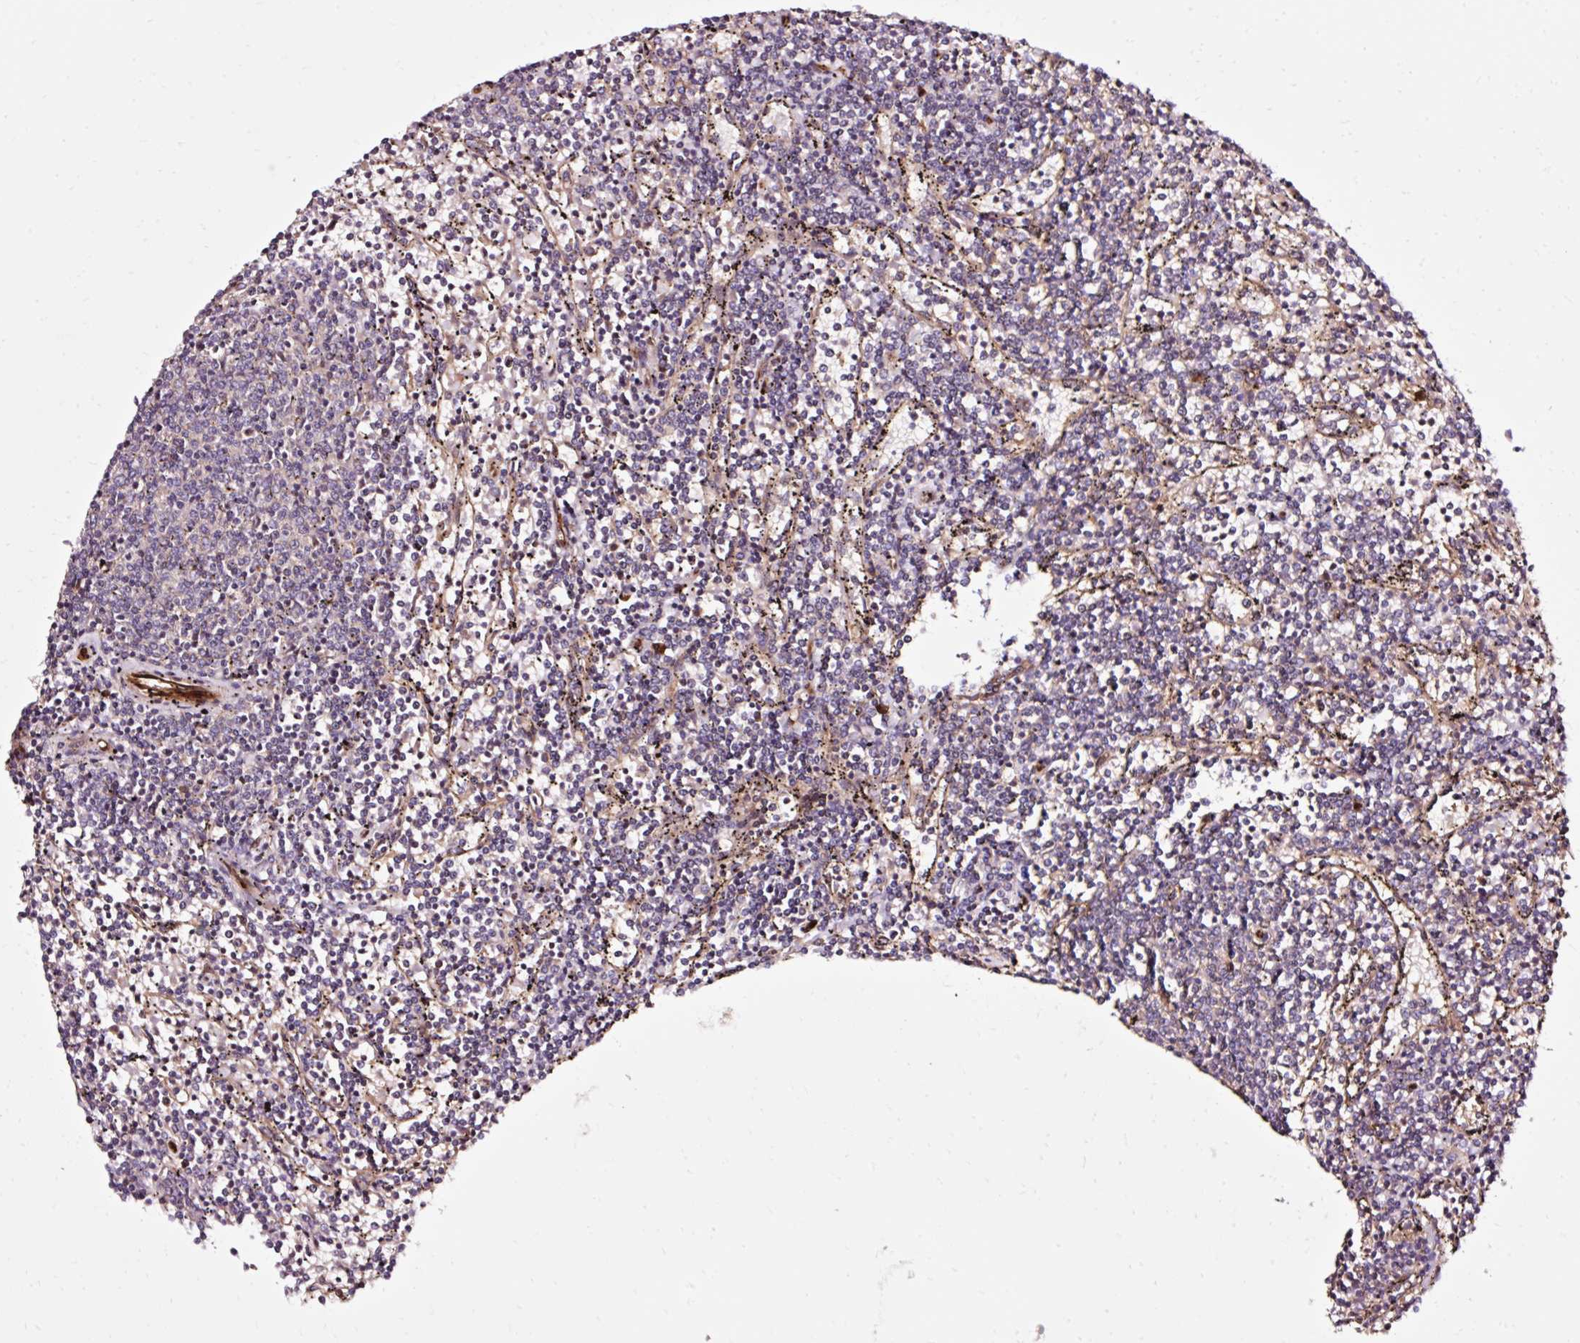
{"staining": {"intensity": "negative", "quantity": "none", "location": "none"}, "tissue": "lymphoma", "cell_type": "Tumor cells", "image_type": "cancer", "snomed": [{"axis": "morphology", "description": "Malignant lymphoma, non-Hodgkin's type, Low grade"}, {"axis": "topography", "description": "Spleen"}], "caption": "Lymphoma stained for a protein using IHC shows no positivity tumor cells.", "gene": "NAPA", "patient": {"sex": "female", "age": 50}}